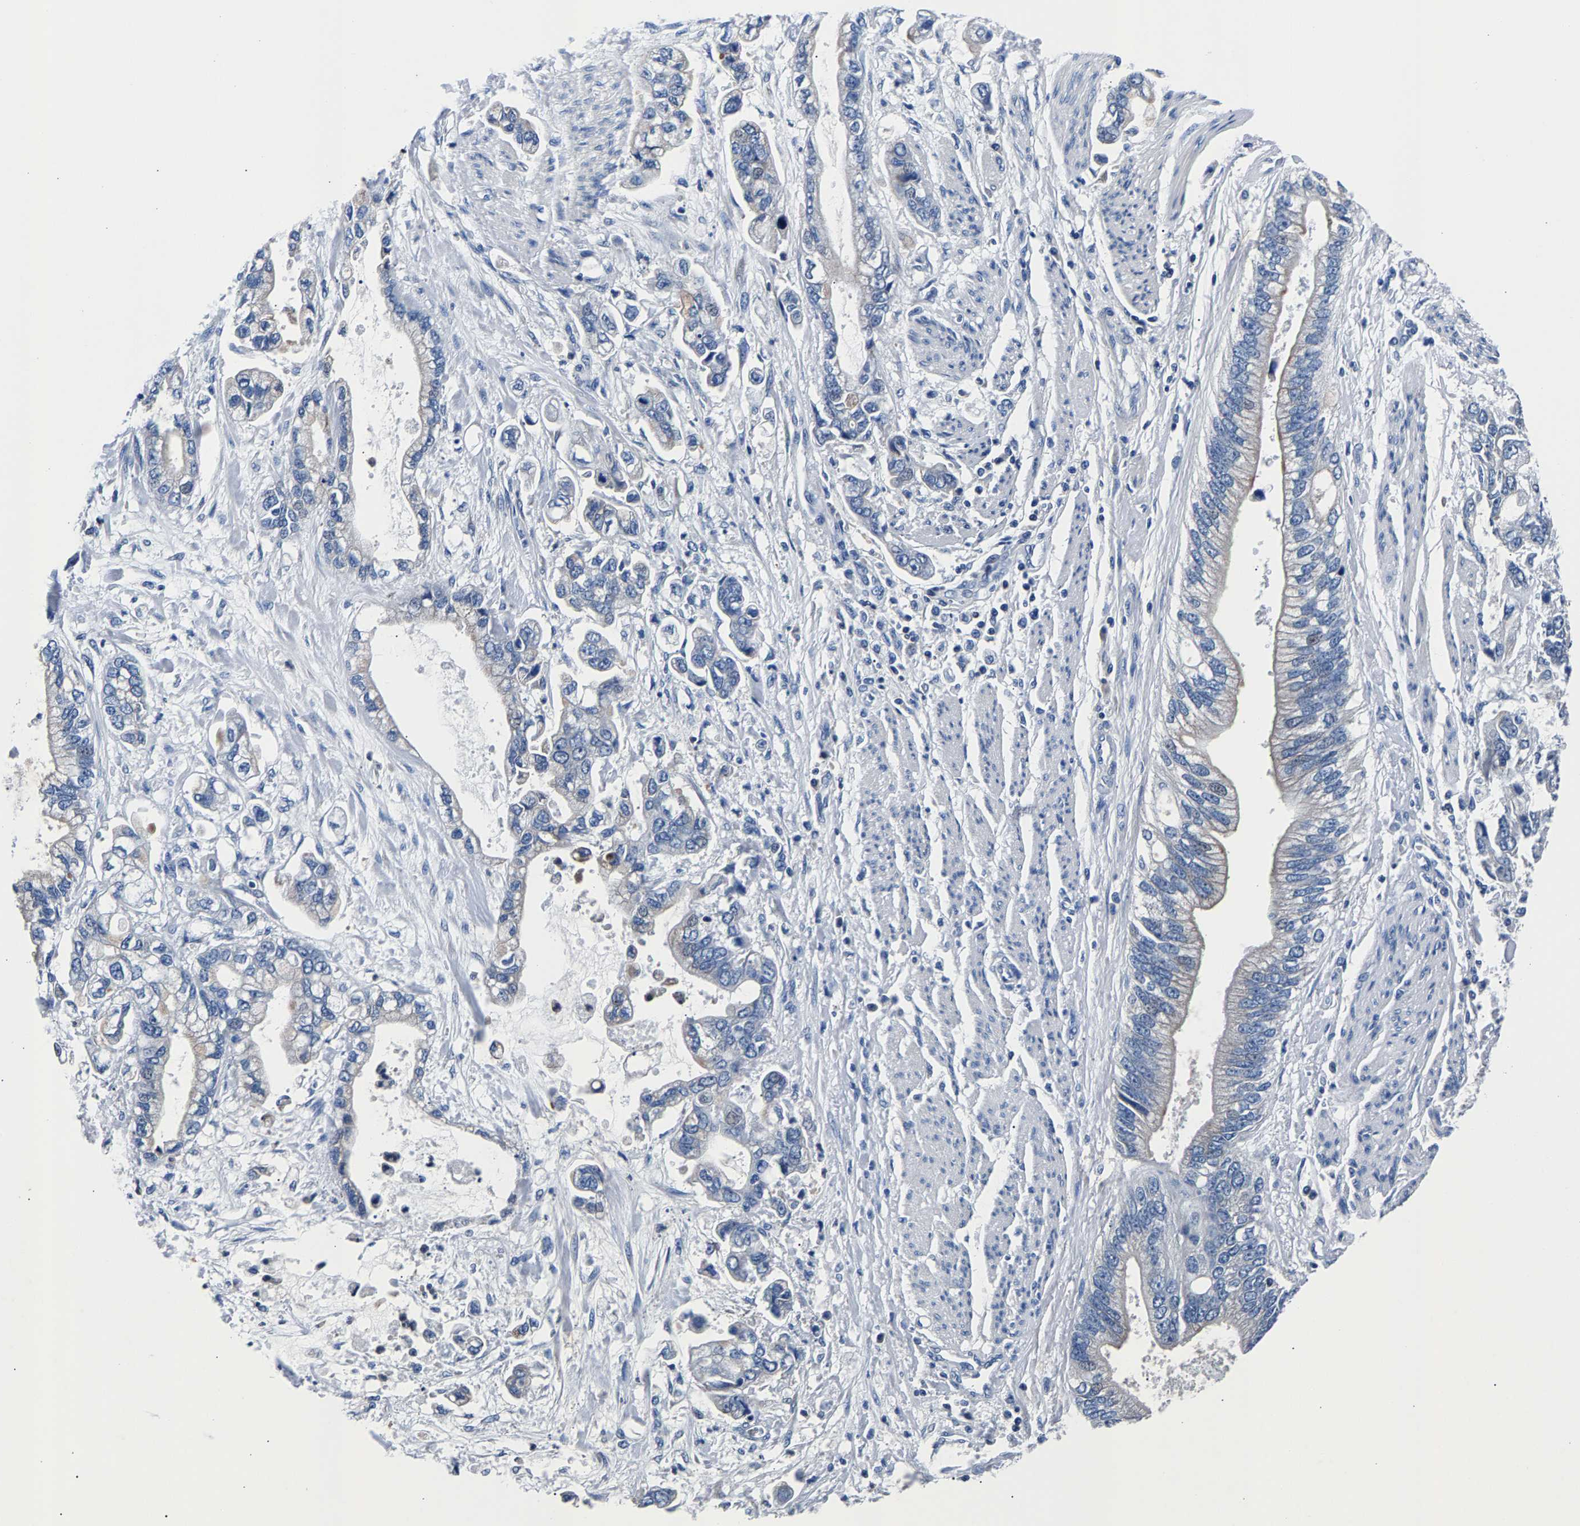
{"staining": {"intensity": "negative", "quantity": "none", "location": "none"}, "tissue": "stomach cancer", "cell_type": "Tumor cells", "image_type": "cancer", "snomed": [{"axis": "morphology", "description": "Normal tissue, NOS"}, {"axis": "morphology", "description": "Adenocarcinoma, NOS"}, {"axis": "topography", "description": "Stomach"}], "caption": "Tumor cells show no significant protein expression in stomach adenocarcinoma.", "gene": "PHF24", "patient": {"sex": "male", "age": 62}}